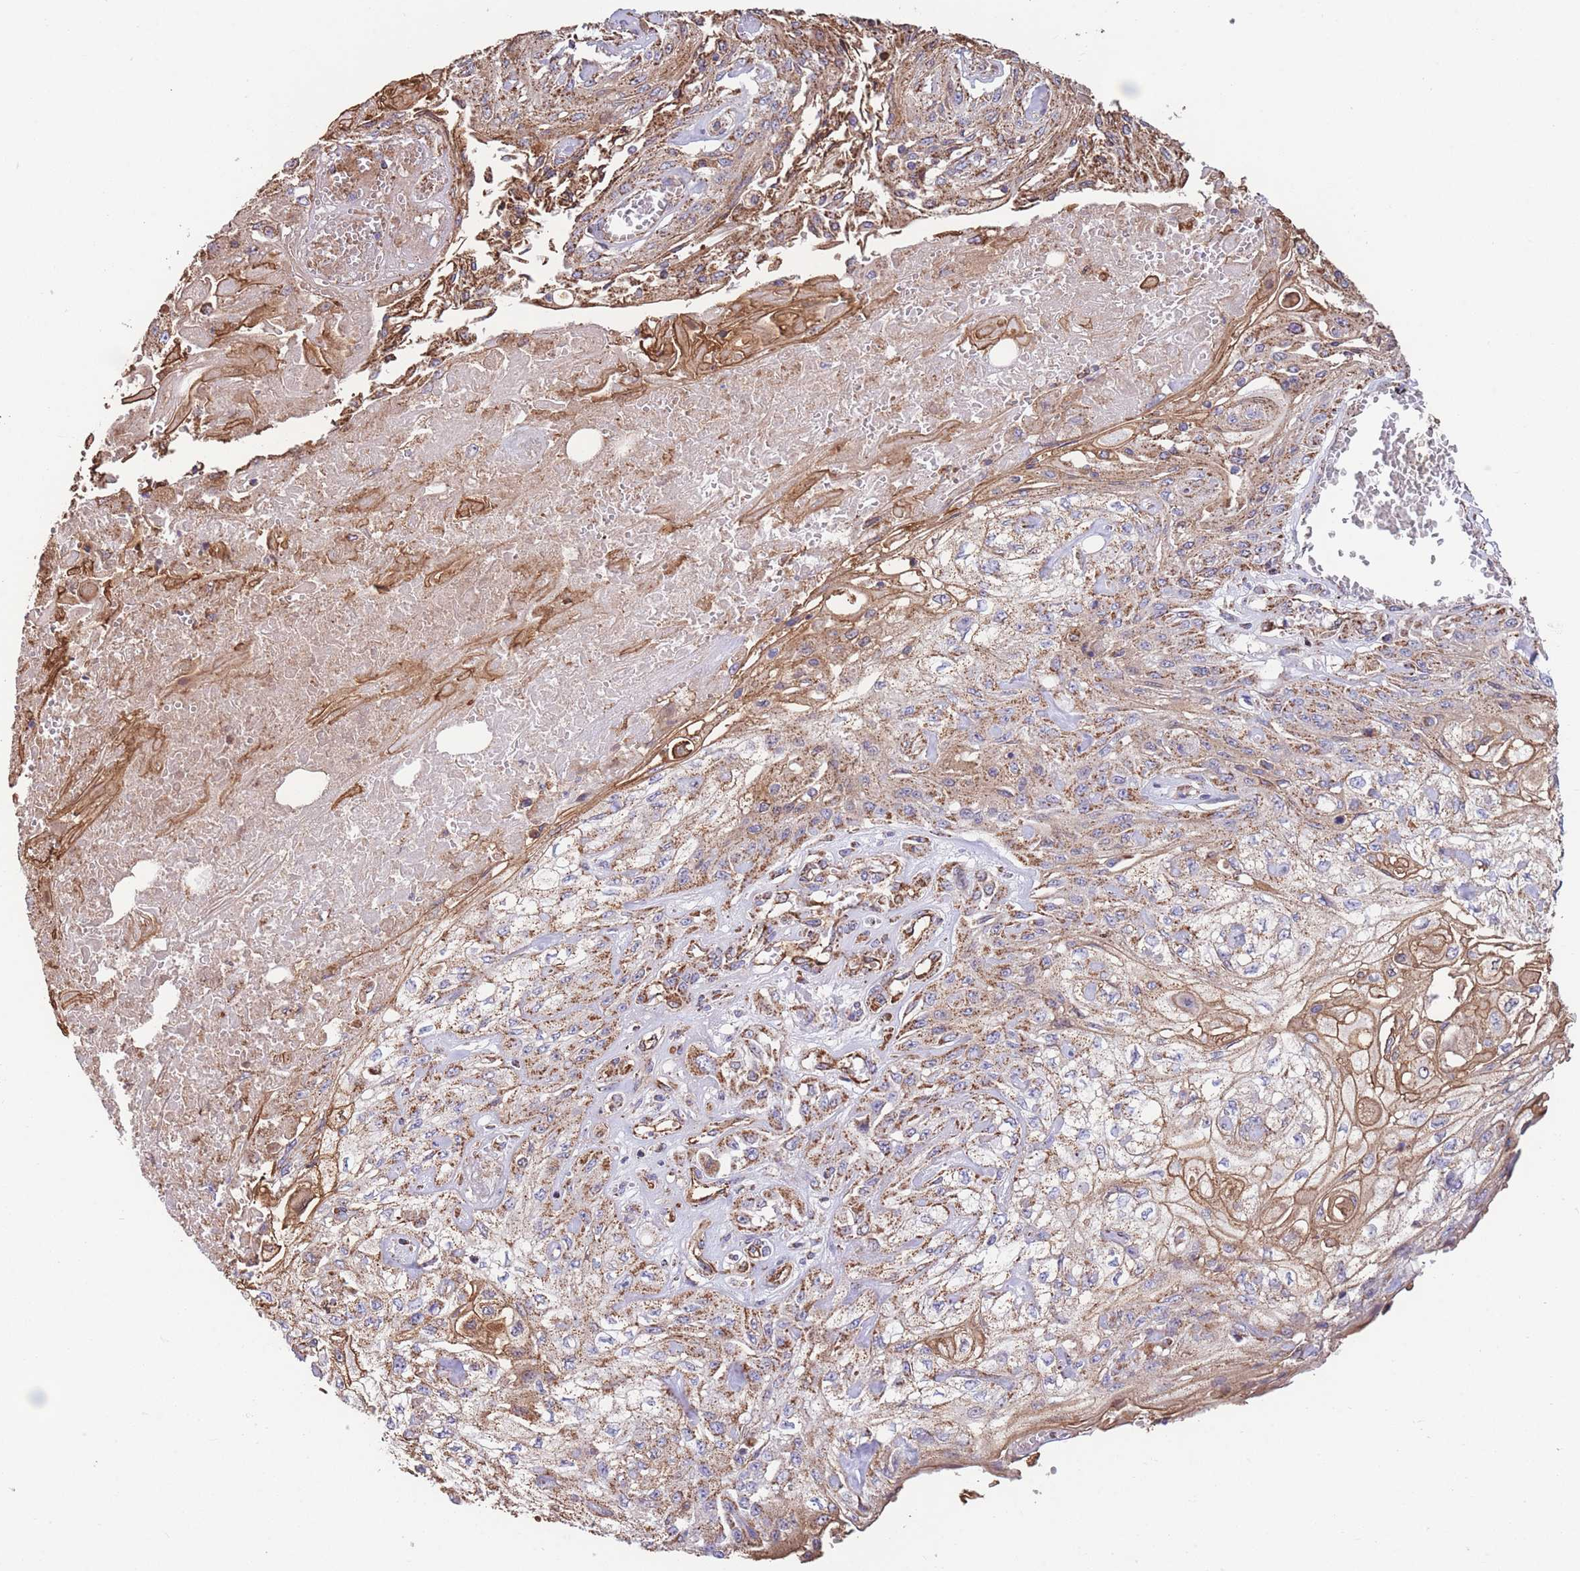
{"staining": {"intensity": "moderate", "quantity": ">75%", "location": "cytoplasmic/membranous"}, "tissue": "skin cancer", "cell_type": "Tumor cells", "image_type": "cancer", "snomed": [{"axis": "morphology", "description": "Squamous cell carcinoma, NOS"}, {"axis": "morphology", "description": "Squamous cell carcinoma, metastatic, NOS"}, {"axis": "topography", "description": "Skin"}, {"axis": "topography", "description": "Lymph node"}], "caption": "A brown stain labels moderate cytoplasmic/membranous positivity of a protein in metastatic squamous cell carcinoma (skin) tumor cells.", "gene": "FKBP8", "patient": {"sex": "male", "age": 75}}